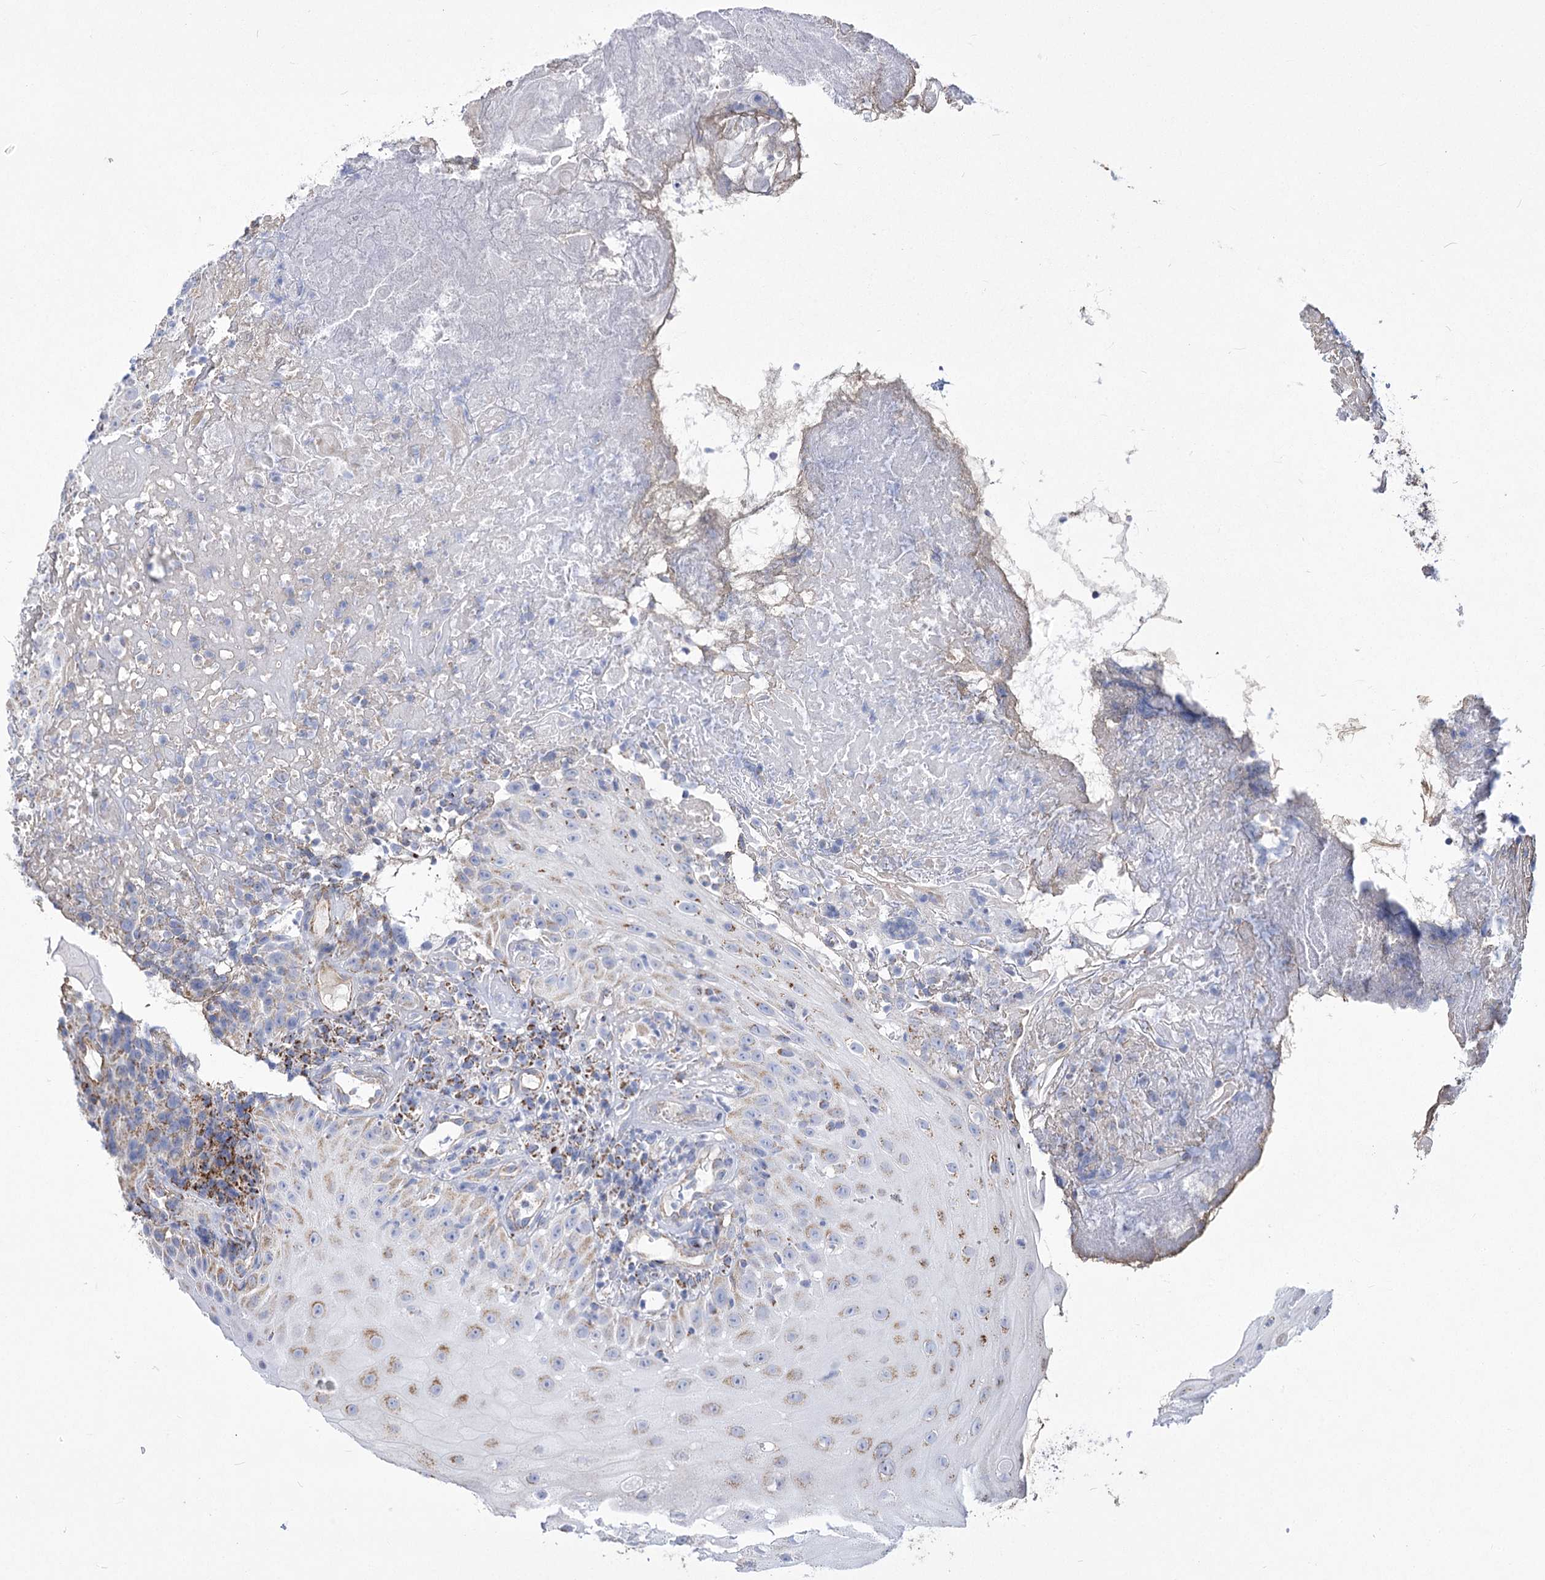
{"staining": {"intensity": "moderate", "quantity": "<25%", "location": "cytoplasmic/membranous"}, "tissue": "oral mucosa", "cell_type": "Squamous epithelial cells", "image_type": "normal", "snomed": [{"axis": "morphology", "description": "Normal tissue, NOS"}, {"axis": "topography", "description": "Oral tissue"}], "caption": "The histopathology image exhibits a brown stain indicating the presence of a protein in the cytoplasmic/membranous of squamous epithelial cells in oral mucosa.", "gene": "PDHB", "patient": {"sex": "male", "age": 60}}